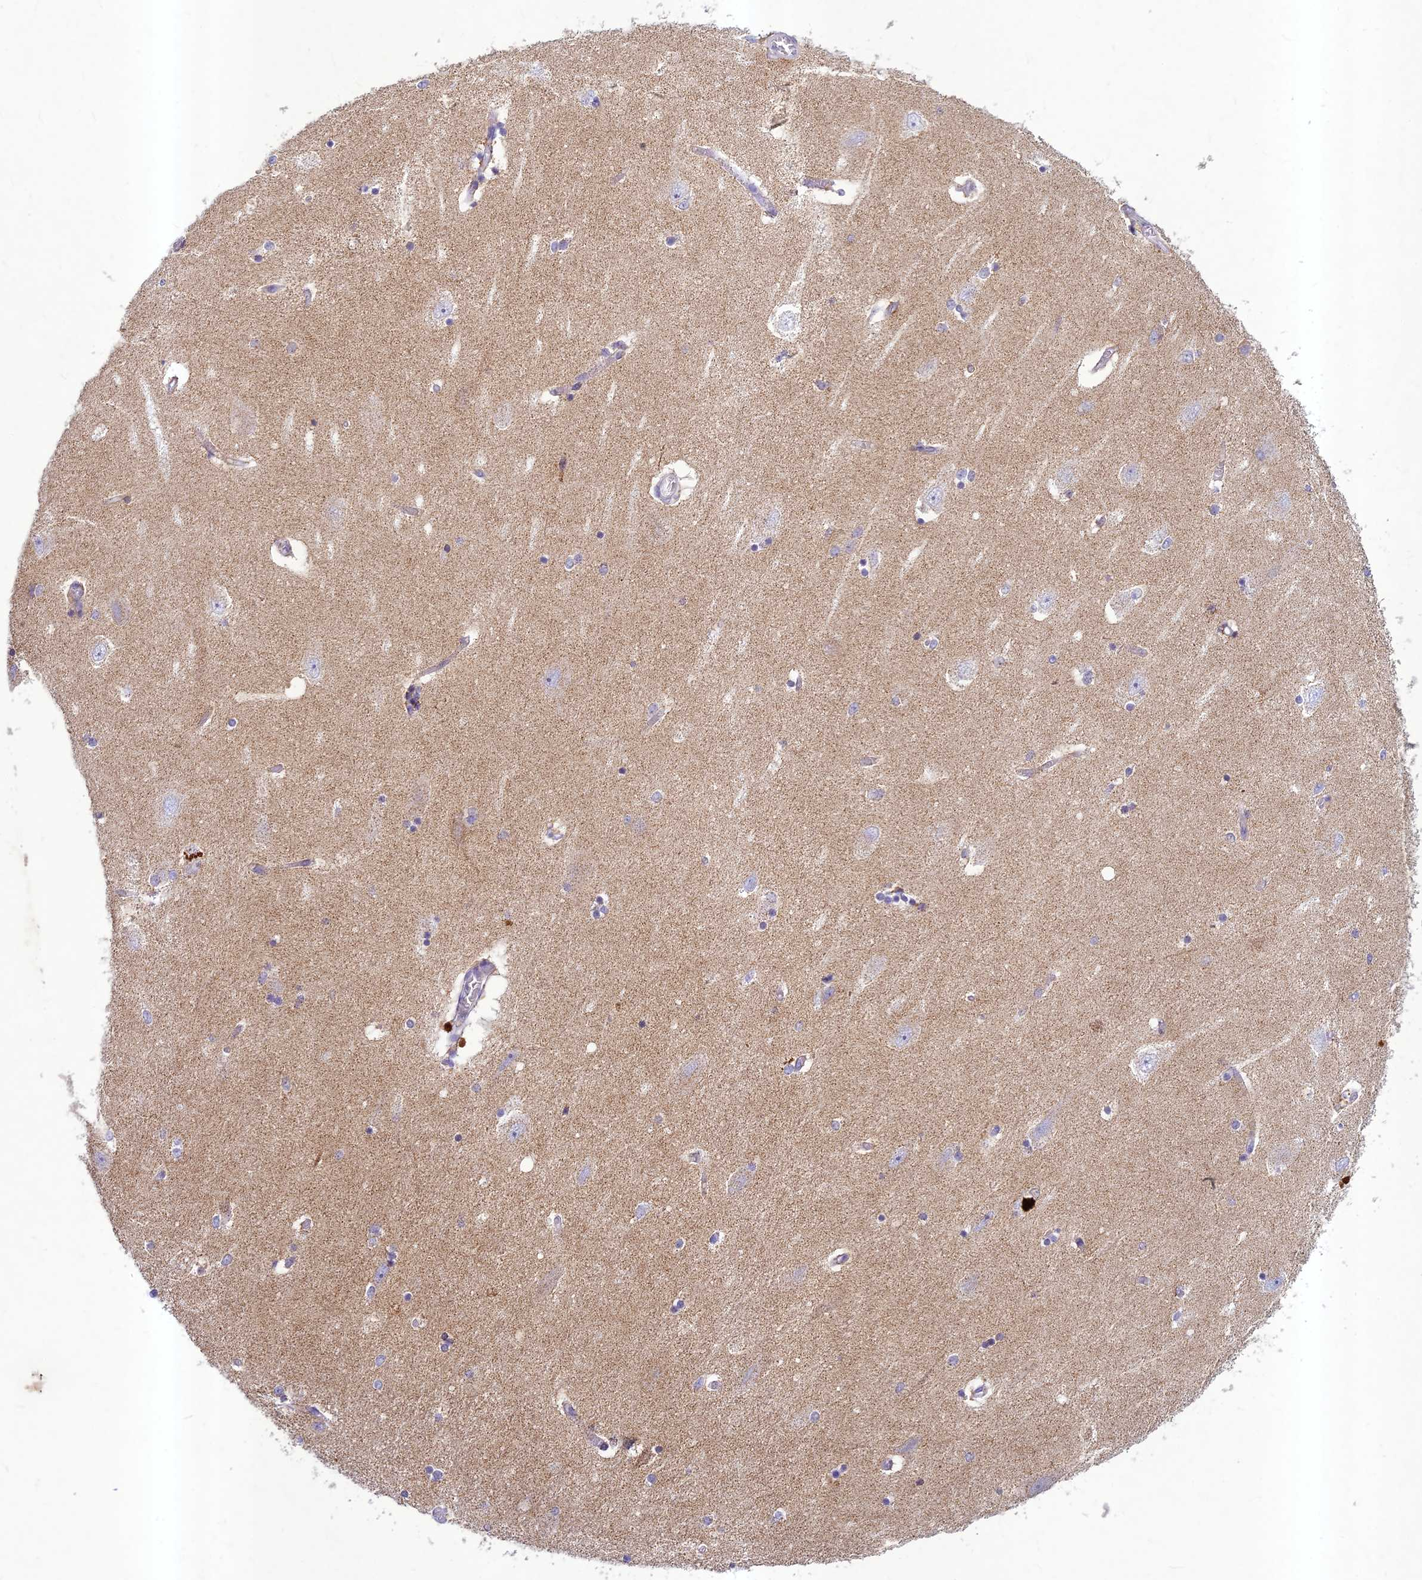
{"staining": {"intensity": "negative", "quantity": "none", "location": "none"}, "tissue": "hippocampus", "cell_type": "Glial cells", "image_type": "normal", "snomed": [{"axis": "morphology", "description": "Normal tissue, NOS"}, {"axis": "topography", "description": "Hippocampus"}], "caption": "High power microscopy micrograph of an IHC image of unremarkable hippocampus, revealing no significant staining in glial cells.", "gene": "HIGD1A", "patient": {"sex": "female", "age": 54}}